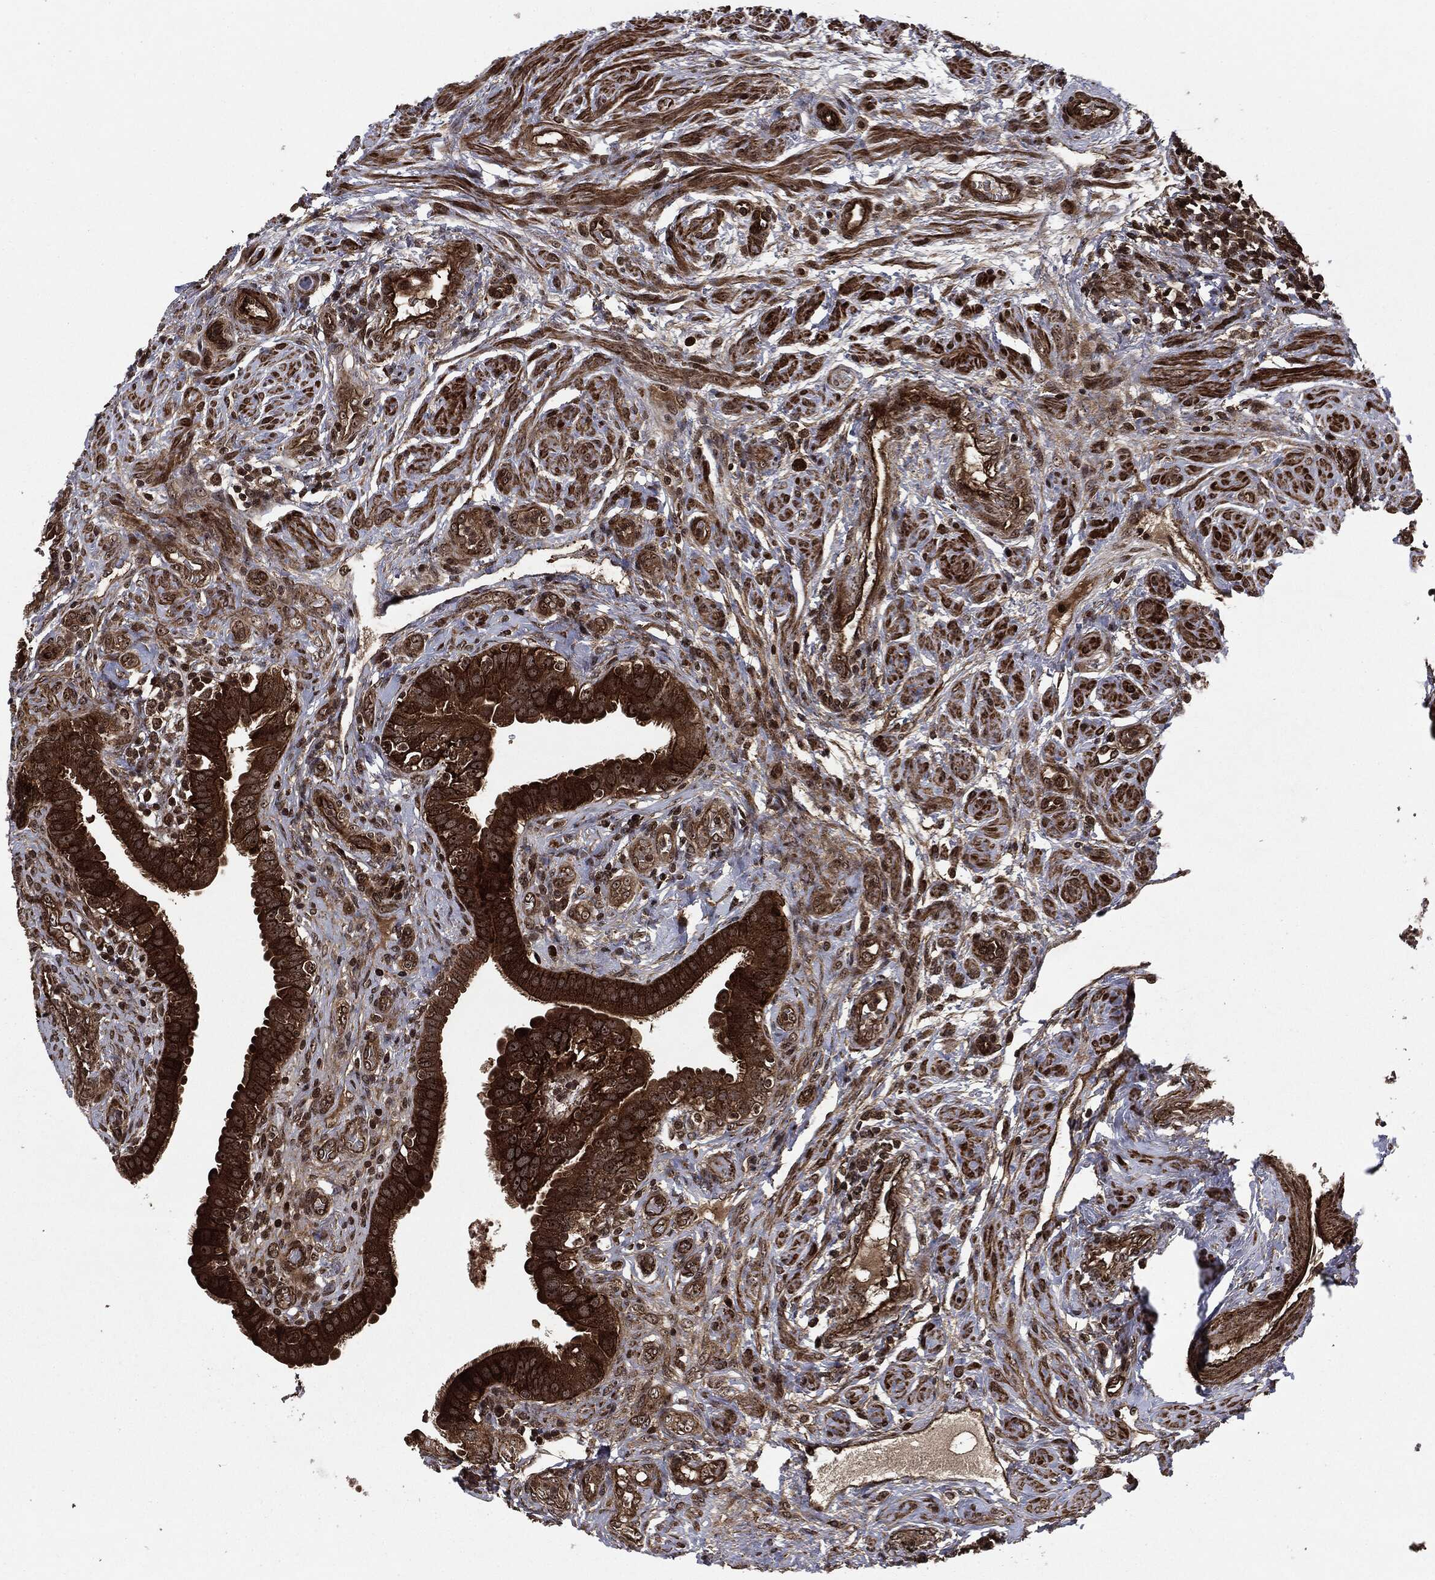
{"staining": {"intensity": "strong", "quantity": ">75%", "location": "cytoplasmic/membranous"}, "tissue": "fallopian tube", "cell_type": "Glandular cells", "image_type": "normal", "snomed": [{"axis": "morphology", "description": "Normal tissue, NOS"}, {"axis": "topography", "description": "Fallopian tube"}], "caption": "Strong cytoplasmic/membranous positivity is seen in approximately >75% of glandular cells in normal fallopian tube. The staining was performed using DAB, with brown indicating positive protein expression. Nuclei are stained blue with hematoxylin.", "gene": "CARD6", "patient": {"sex": "female", "age": 41}}